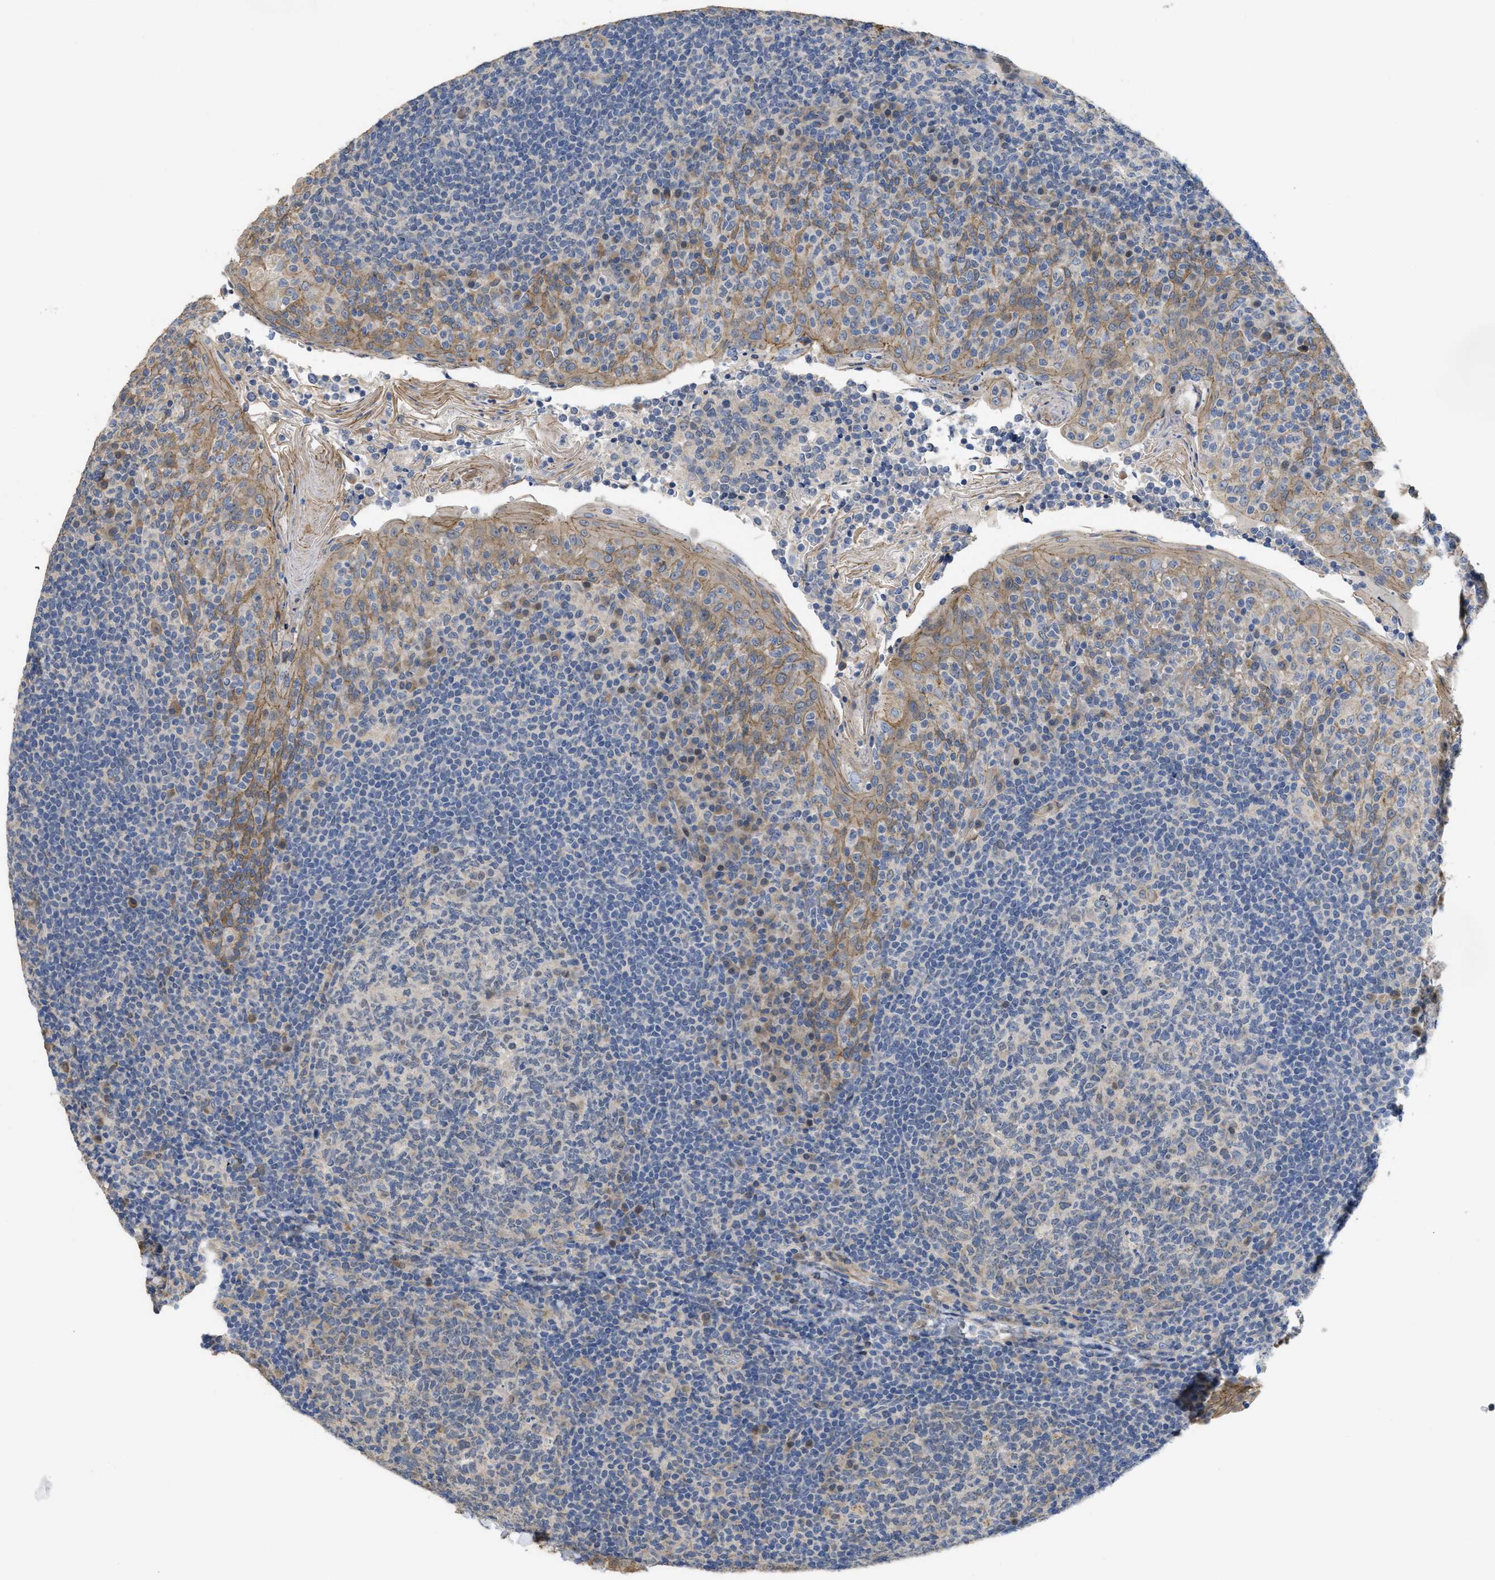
{"staining": {"intensity": "weak", "quantity": "<25%", "location": "nuclear"}, "tissue": "tonsil", "cell_type": "Germinal center cells", "image_type": "normal", "snomed": [{"axis": "morphology", "description": "Normal tissue, NOS"}, {"axis": "topography", "description": "Tonsil"}], "caption": "This is a histopathology image of immunohistochemistry (IHC) staining of normal tonsil, which shows no expression in germinal center cells. (DAB (3,3'-diaminobenzidine) immunohistochemistry (IHC) visualized using brightfield microscopy, high magnification).", "gene": "CDPF1", "patient": {"sex": "female", "age": 19}}